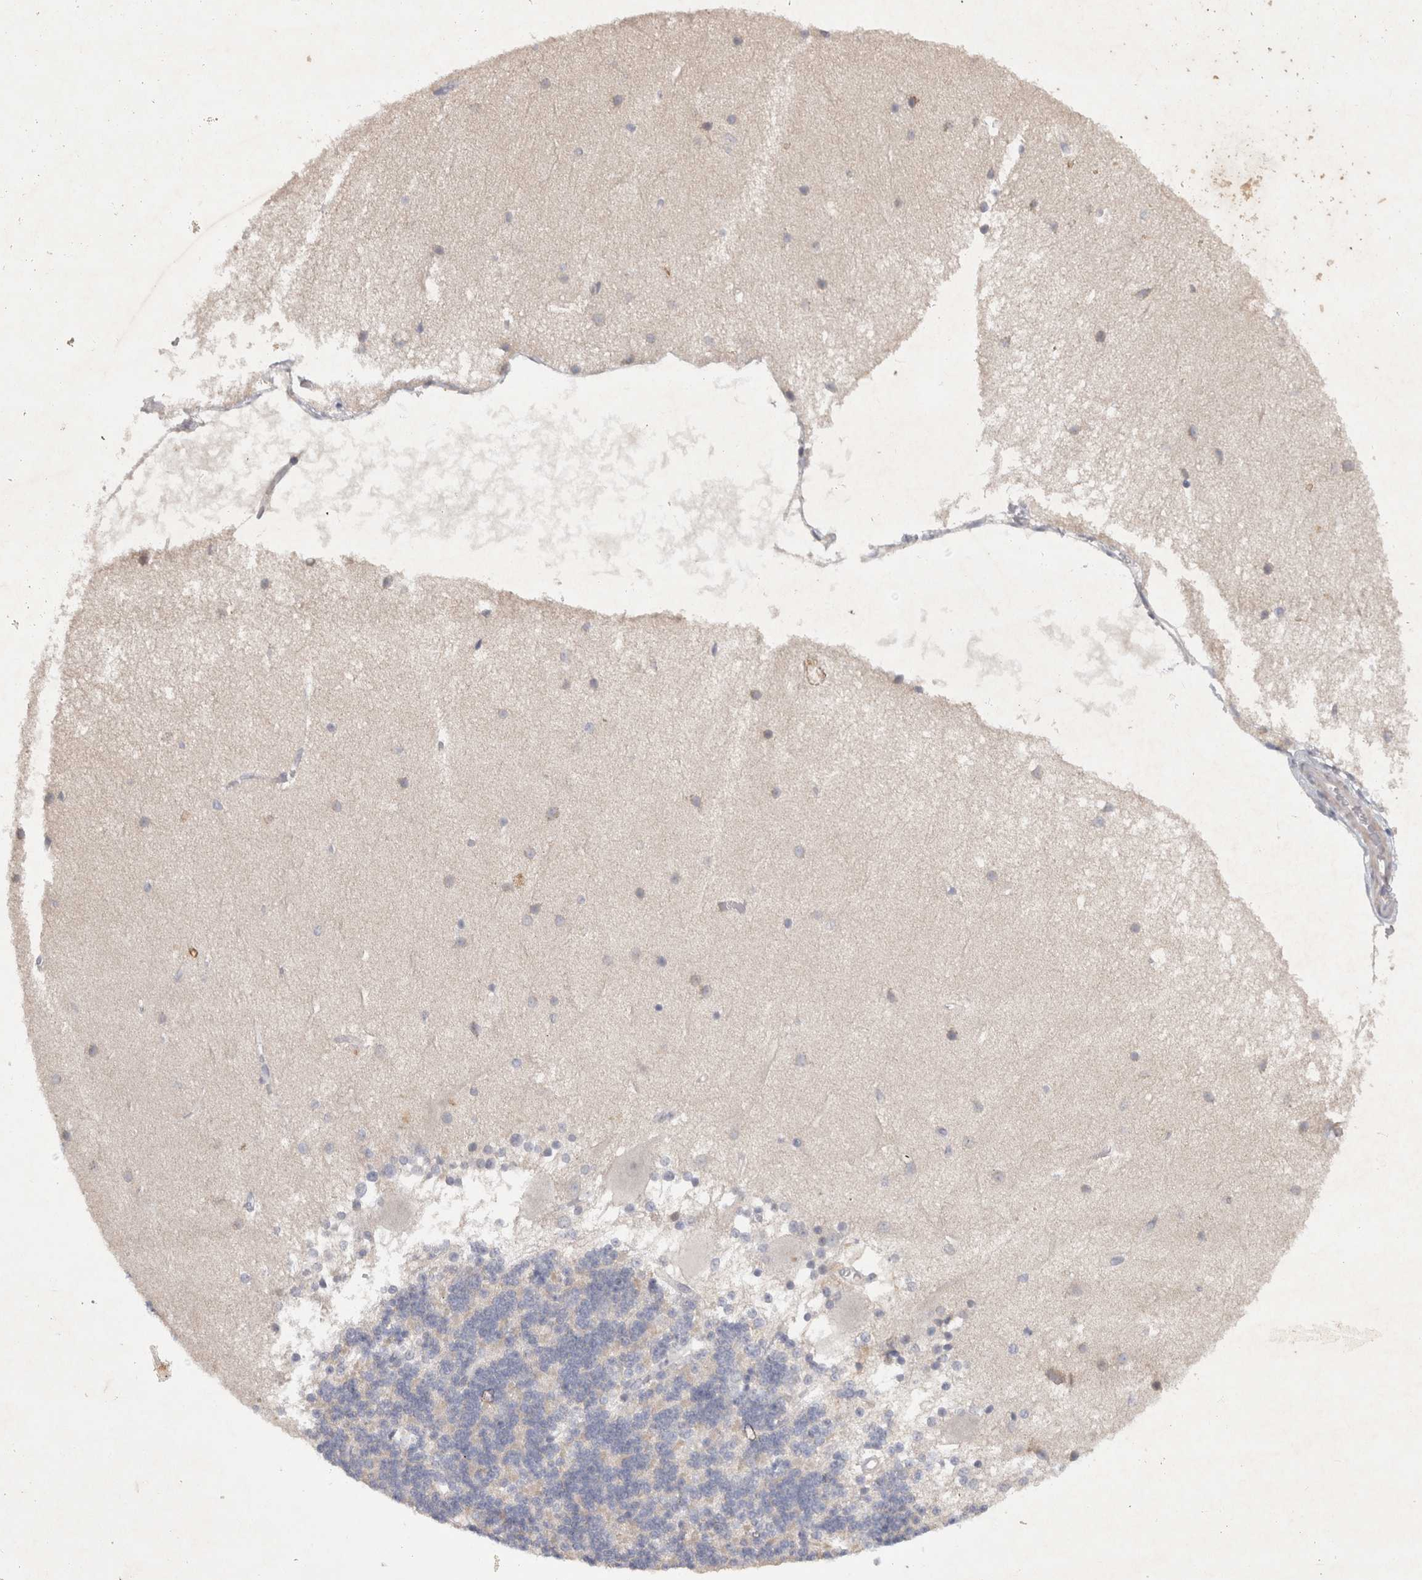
{"staining": {"intensity": "negative", "quantity": "none", "location": "none"}, "tissue": "cerebellum", "cell_type": "Cells in granular layer", "image_type": "normal", "snomed": [{"axis": "morphology", "description": "Normal tissue, NOS"}, {"axis": "topography", "description": "Cerebellum"}], "caption": "Cerebellum stained for a protein using immunohistochemistry (IHC) demonstrates no positivity cells in granular layer.", "gene": "BZW2", "patient": {"sex": "female", "age": 54}}